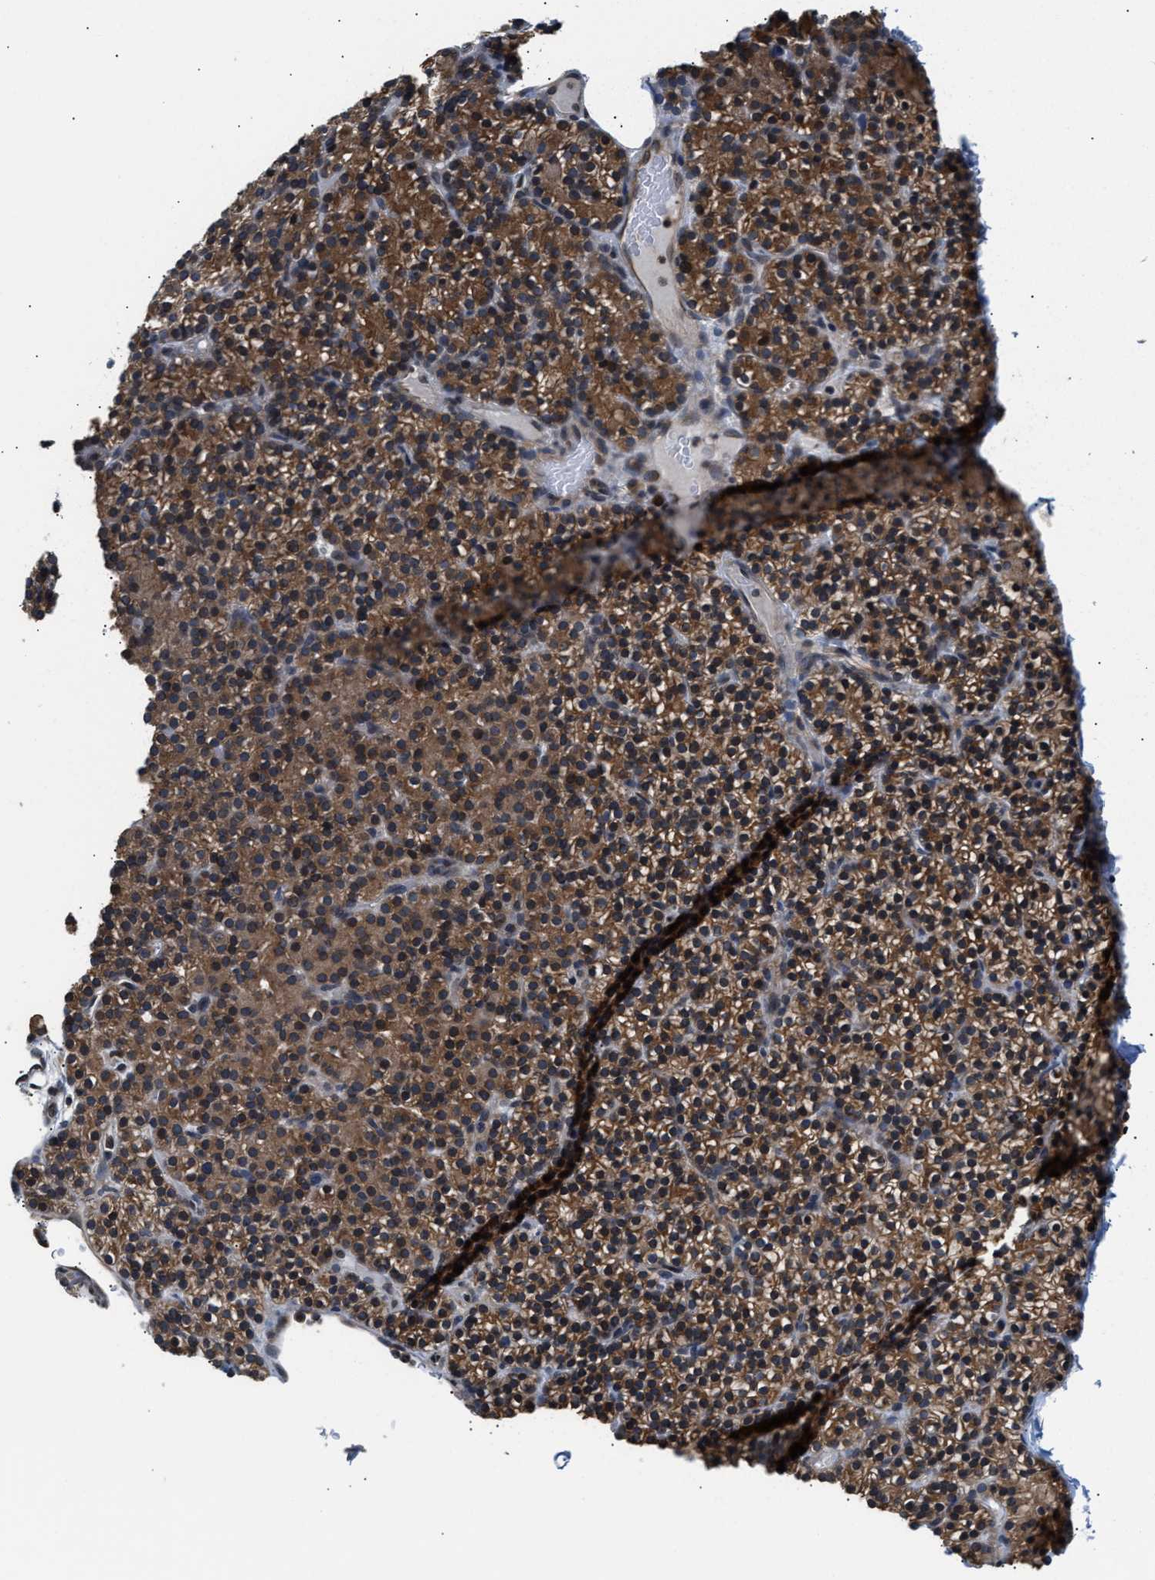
{"staining": {"intensity": "moderate", "quantity": ">75%", "location": "cytoplasmic/membranous"}, "tissue": "parathyroid gland", "cell_type": "Glandular cells", "image_type": "normal", "snomed": [{"axis": "morphology", "description": "Normal tissue, NOS"}, {"axis": "morphology", "description": "Hyperplasia, NOS"}, {"axis": "topography", "description": "Parathyroid gland"}], "caption": "Protein positivity by immunohistochemistry (IHC) displays moderate cytoplasmic/membranous staining in approximately >75% of glandular cells in benign parathyroid gland. (Stains: DAB in brown, nuclei in blue, Microscopy: brightfield microscopy at high magnification).", "gene": "RAB29", "patient": {"sex": "male", "age": 44}}